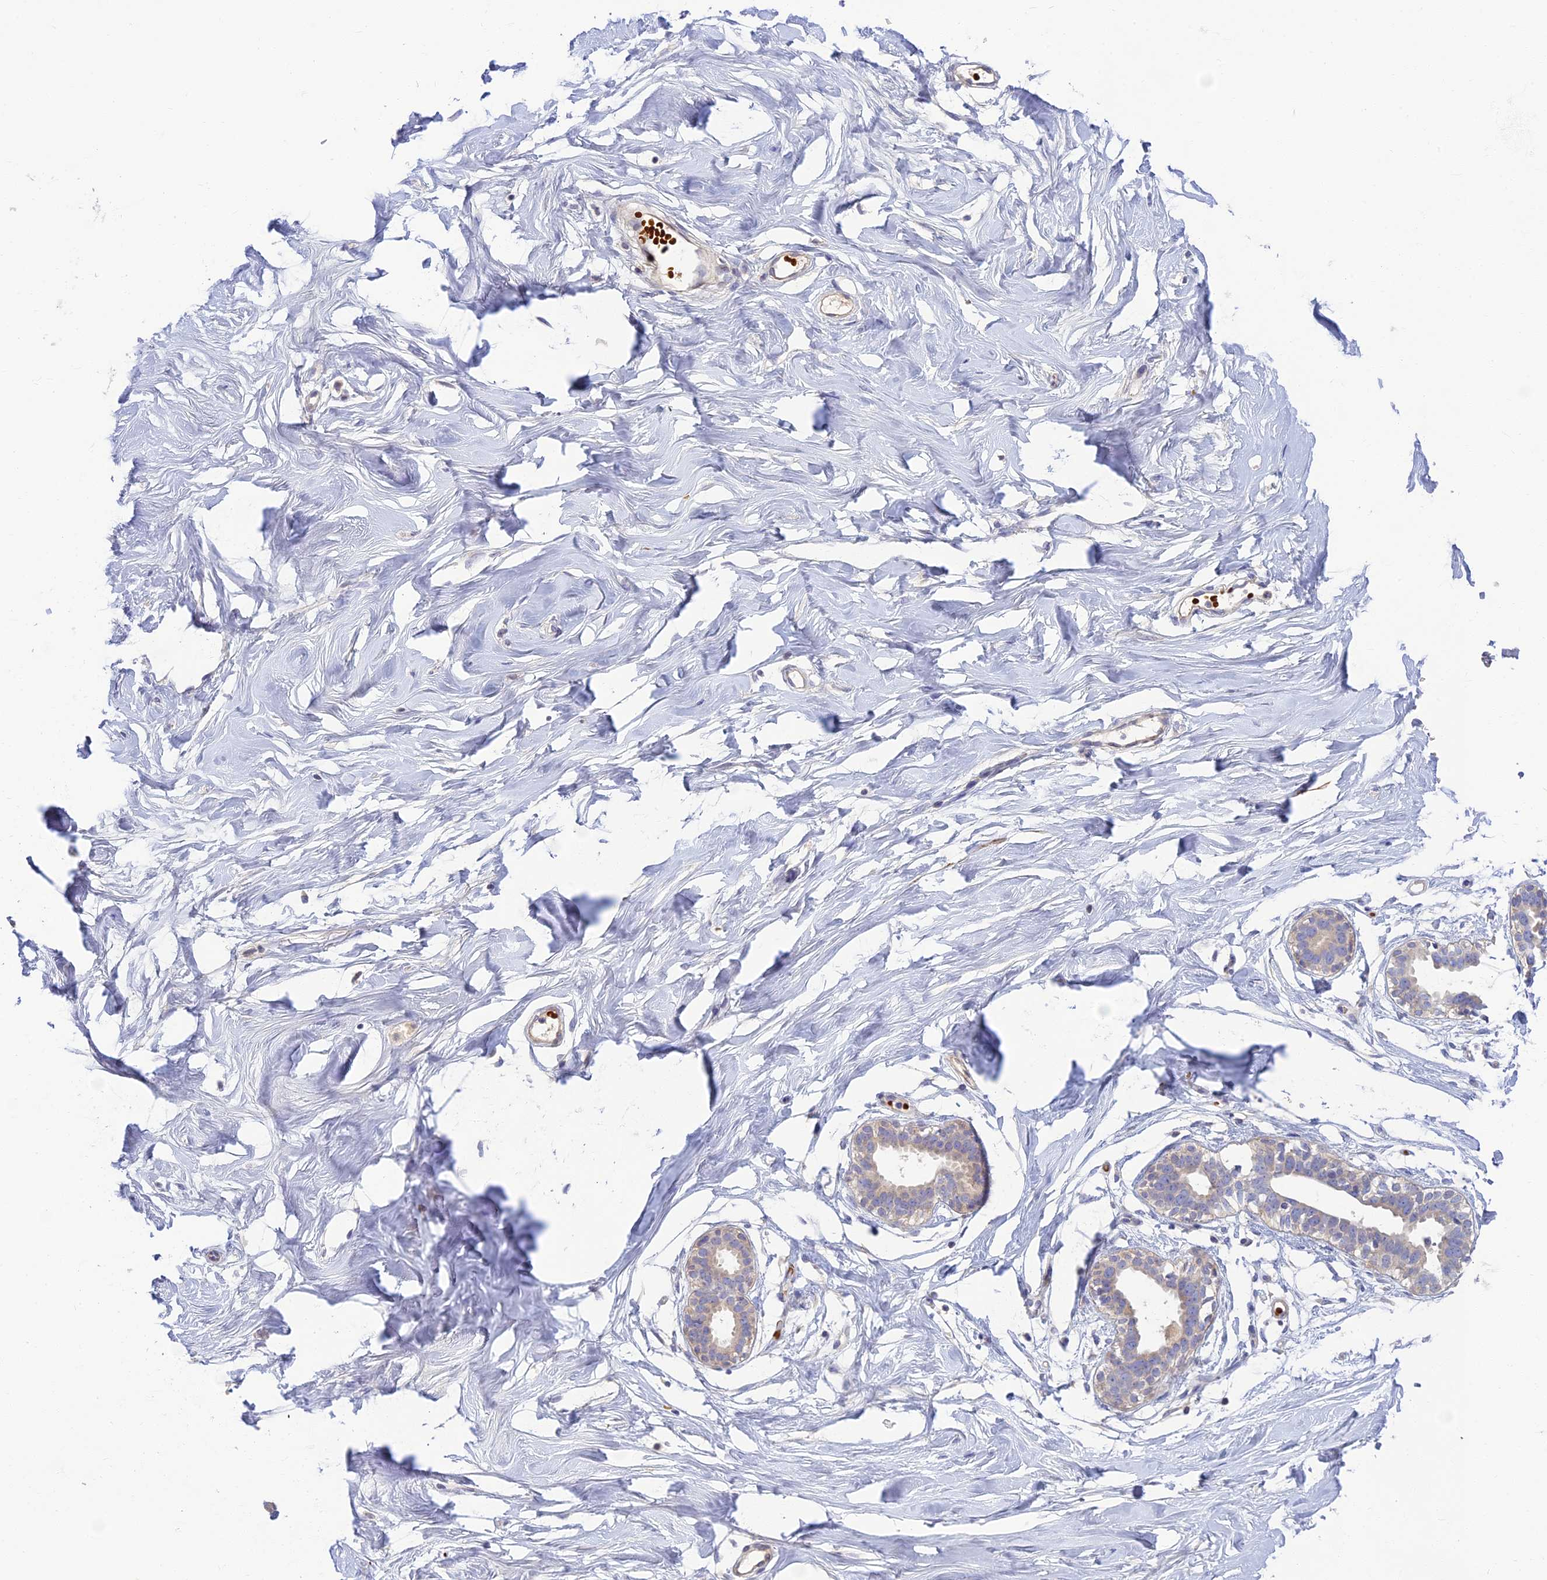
{"staining": {"intensity": "negative", "quantity": "none", "location": "none"}, "tissue": "breast", "cell_type": "Adipocytes", "image_type": "normal", "snomed": [{"axis": "morphology", "description": "Normal tissue, NOS"}, {"axis": "morphology", "description": "Adenoma, NOS"}, {"axis": "topography", "description": "Breast"}], "caption": "Photomicrograph shows no protein staining in adipocytes of unremarkable breast.", "gene": "CLIP4", "patient": {"sex": "female", "age": 23}}